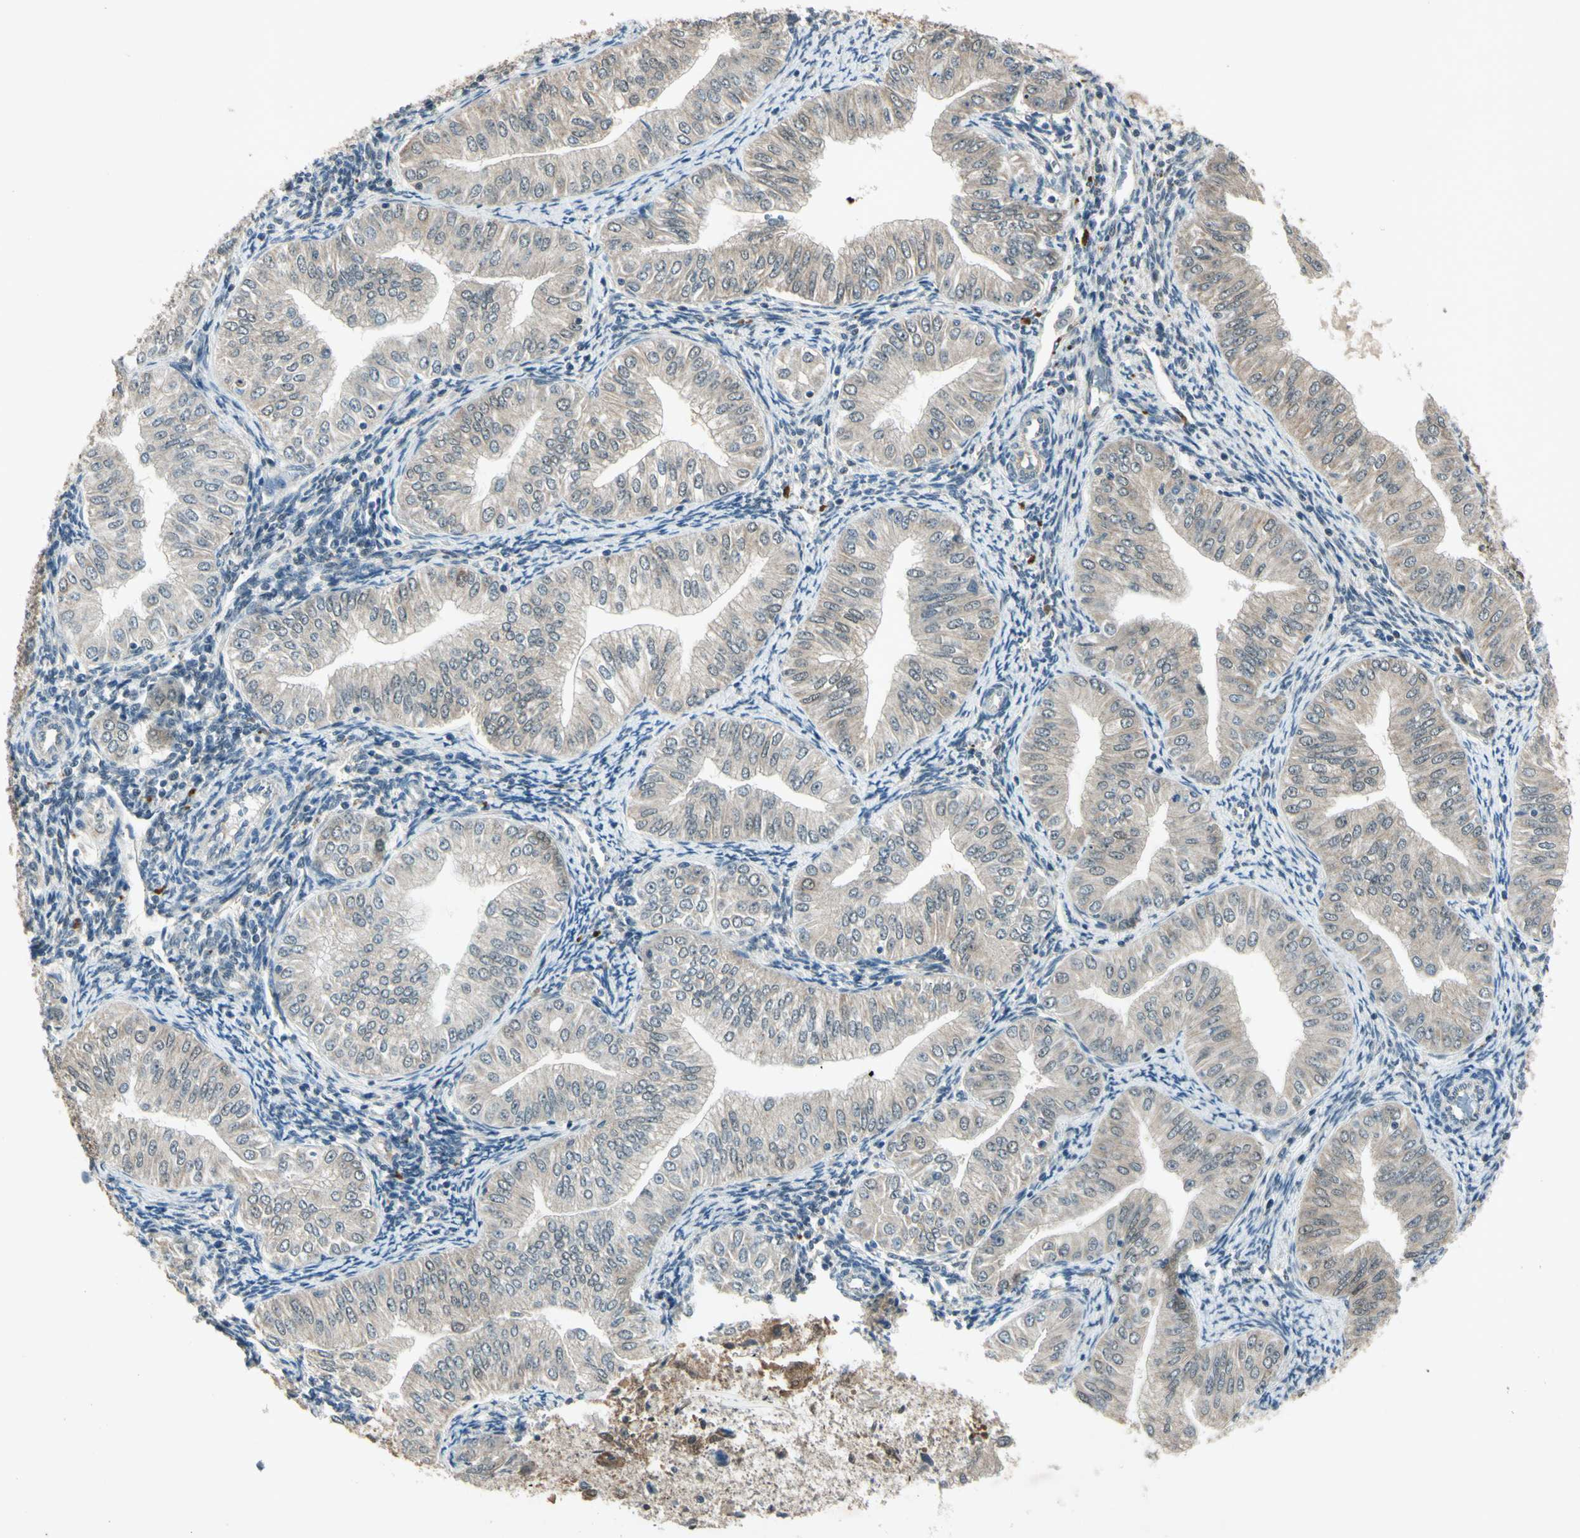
{"staining": {"intensity": "weak", "quantity": ">75%", "location": "cytoplasmic/membranous"}, "tissue": "endometrial cancer", "cell_type": "Tumor cells", "image_type": "cancer", "snomed": [{"axis": "morphology", "description": "Normal tissue, NOS"}, {"axis": "morphology", "description": "Adenocarcinoma, NOS"}, {"axis": "topography", "description": "Endometrium"}], "caption": "There is low levels of weak cytoplasmic/membranous positivity in tumor cells of endometrial cancer (adenocarcinoma), as demonstrated by immunohistochemical staining (brown color).", "gene": "PSMD5", "patient": {"sex": "female", "age": 53}}